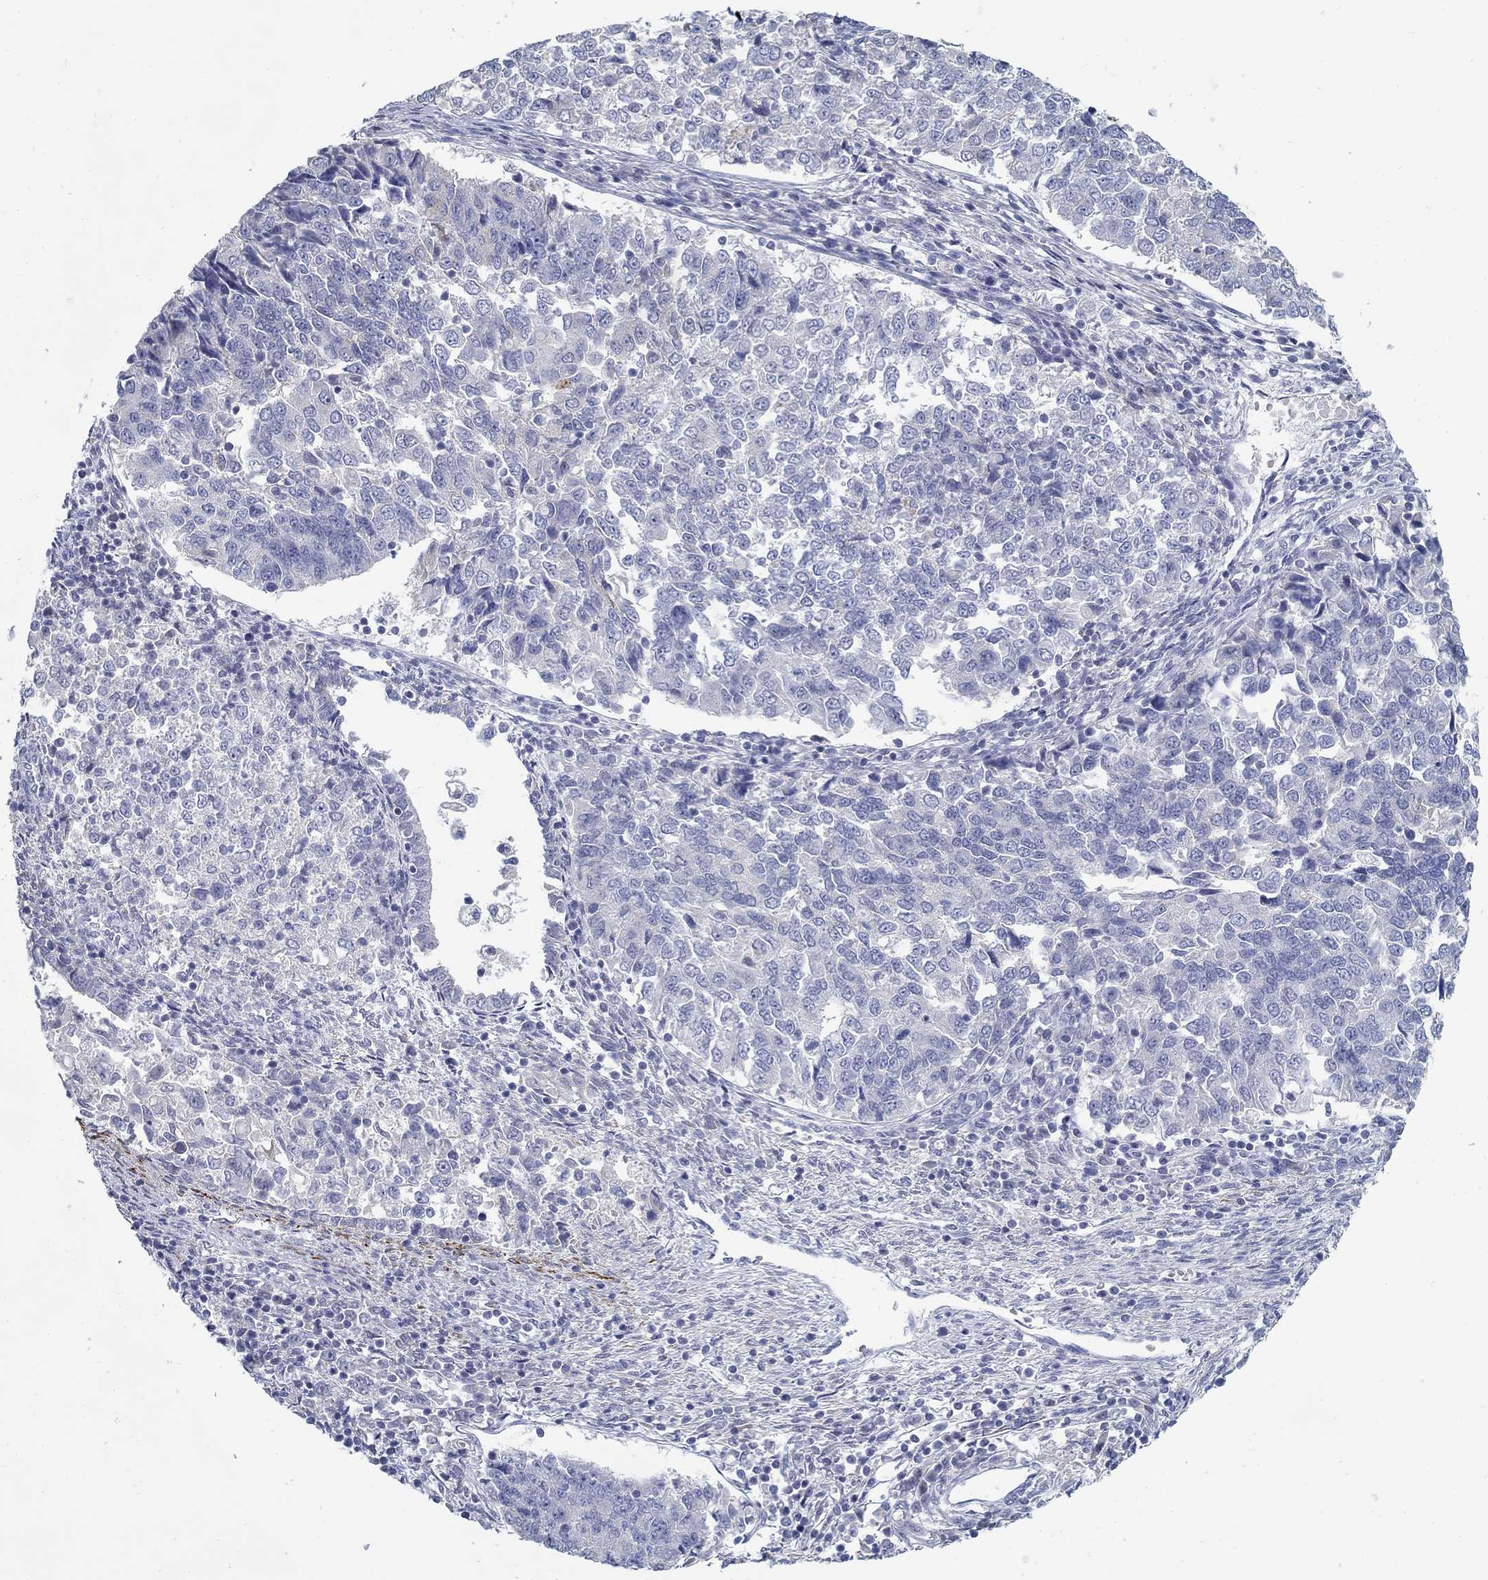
{"staining": {"intensity": "negative", "quantity": "none", "location": "none"}, "tissue": "endometrial cancer", "cell_type": "Tumor cells", "image_type": "cancer", "snomed": [{"axis": "morphology", "description": "Adenocarcinoma, NOS"}, {"axis": "topography", "description": "Endometrium"}], "caption": "The photomicrograph exhibits no staining of tumor cells in endometrial cancer.", "gene": "ABCA4", "patient": {"sex": "female", "age": 43}}